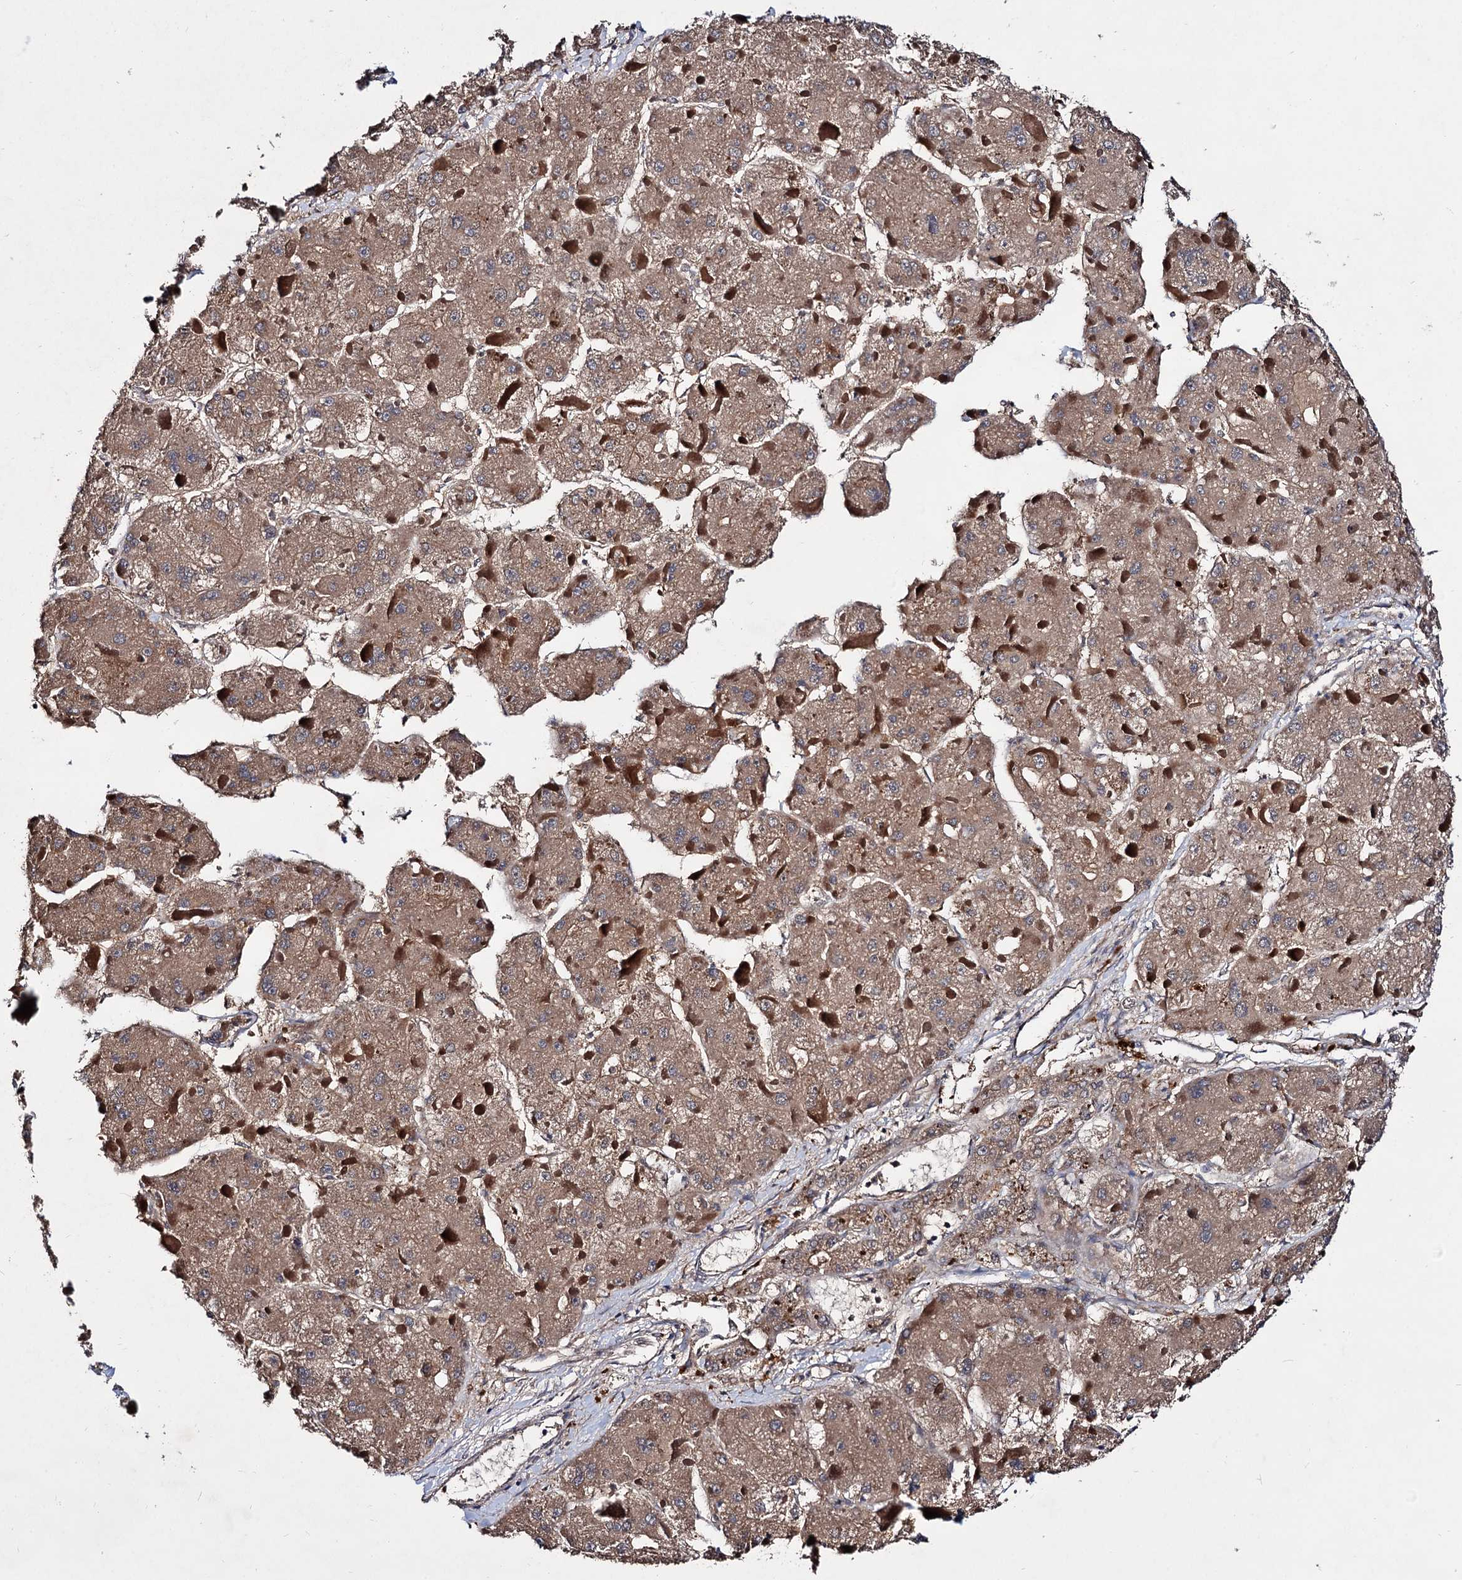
{"staining": {"intensity": "moderate", "quantity": ">75%", "location": "cytoplasmic/membranous"}, "tissue": "liver cancer", "cell_type": "Tumor cells", "image_type": "cancer", "snomed": [{"axis": "morphology", "description": "Carcinoma, Hepatocellular, NOS"}, {"axis": "topography", "description": "Liver"}], "caption": "Protein expression analysis of human liver hepatocellular carcinoma reveals moderate cytoplasmic/membranous staining in approximately >75% of tumor cells.", "gene": "ACTR6", "patient": {"sex": "female", "age": 73}}